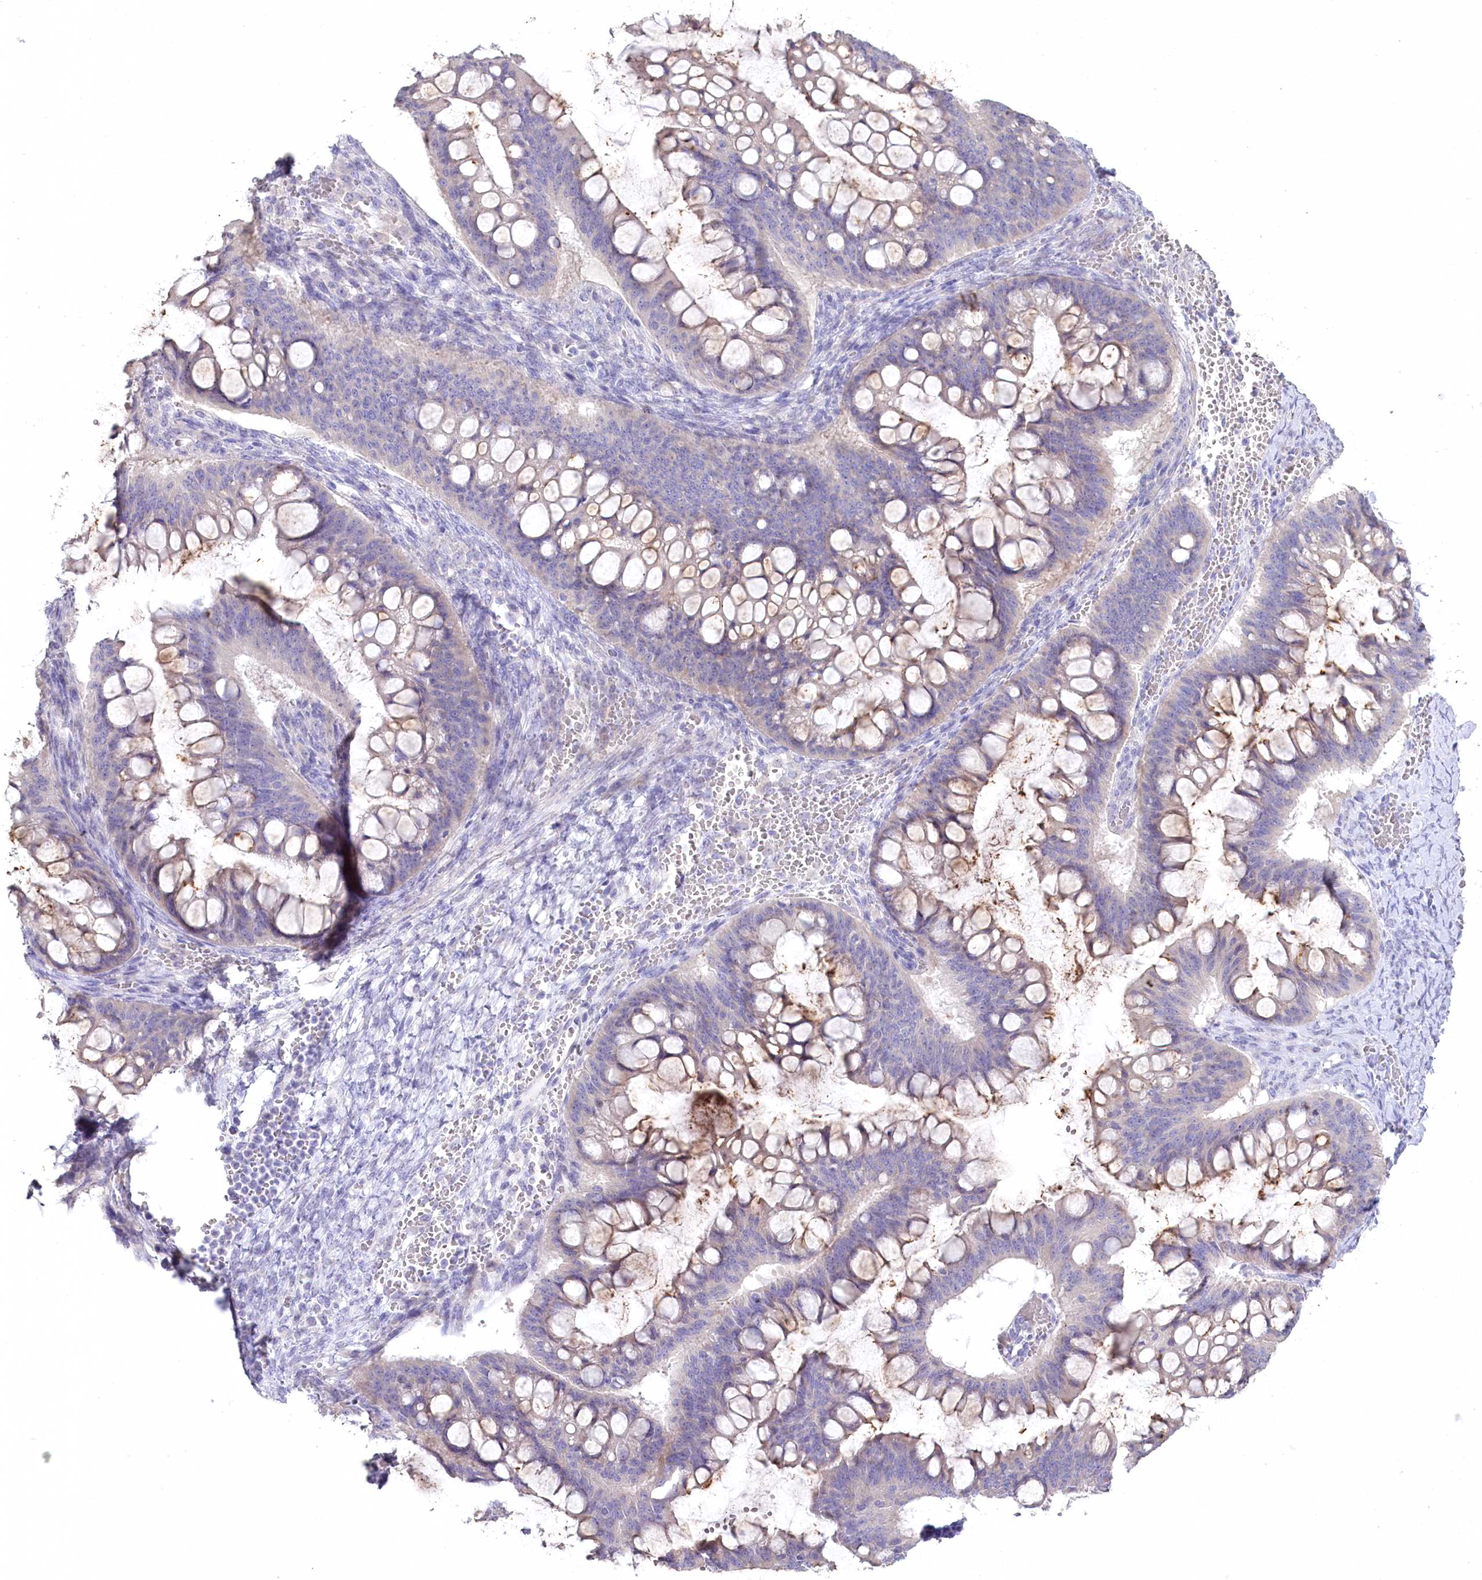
{"staining": {"intensity": "weak", "quantity": ">75%", "location": "cytoplasmic/membranous"}, "tissue": "ovarian cancer", "cell_type": "Tumor cells", "image_type": "cancer", "snomed": [{"axis": "morphology", "description": "Cystadenocarcinoma, mucinous, NOS"}, {"axis": "topography", "description": "Ovary"}], "caption": "Ovarian cancer tissue exhibits weak cytoplasmic/membranous staining in about >75% of tumor cells, visualized by immunohistochemistry.", "gene": "MYOZ1", "patient": {"sex": "female", "age": 73}}